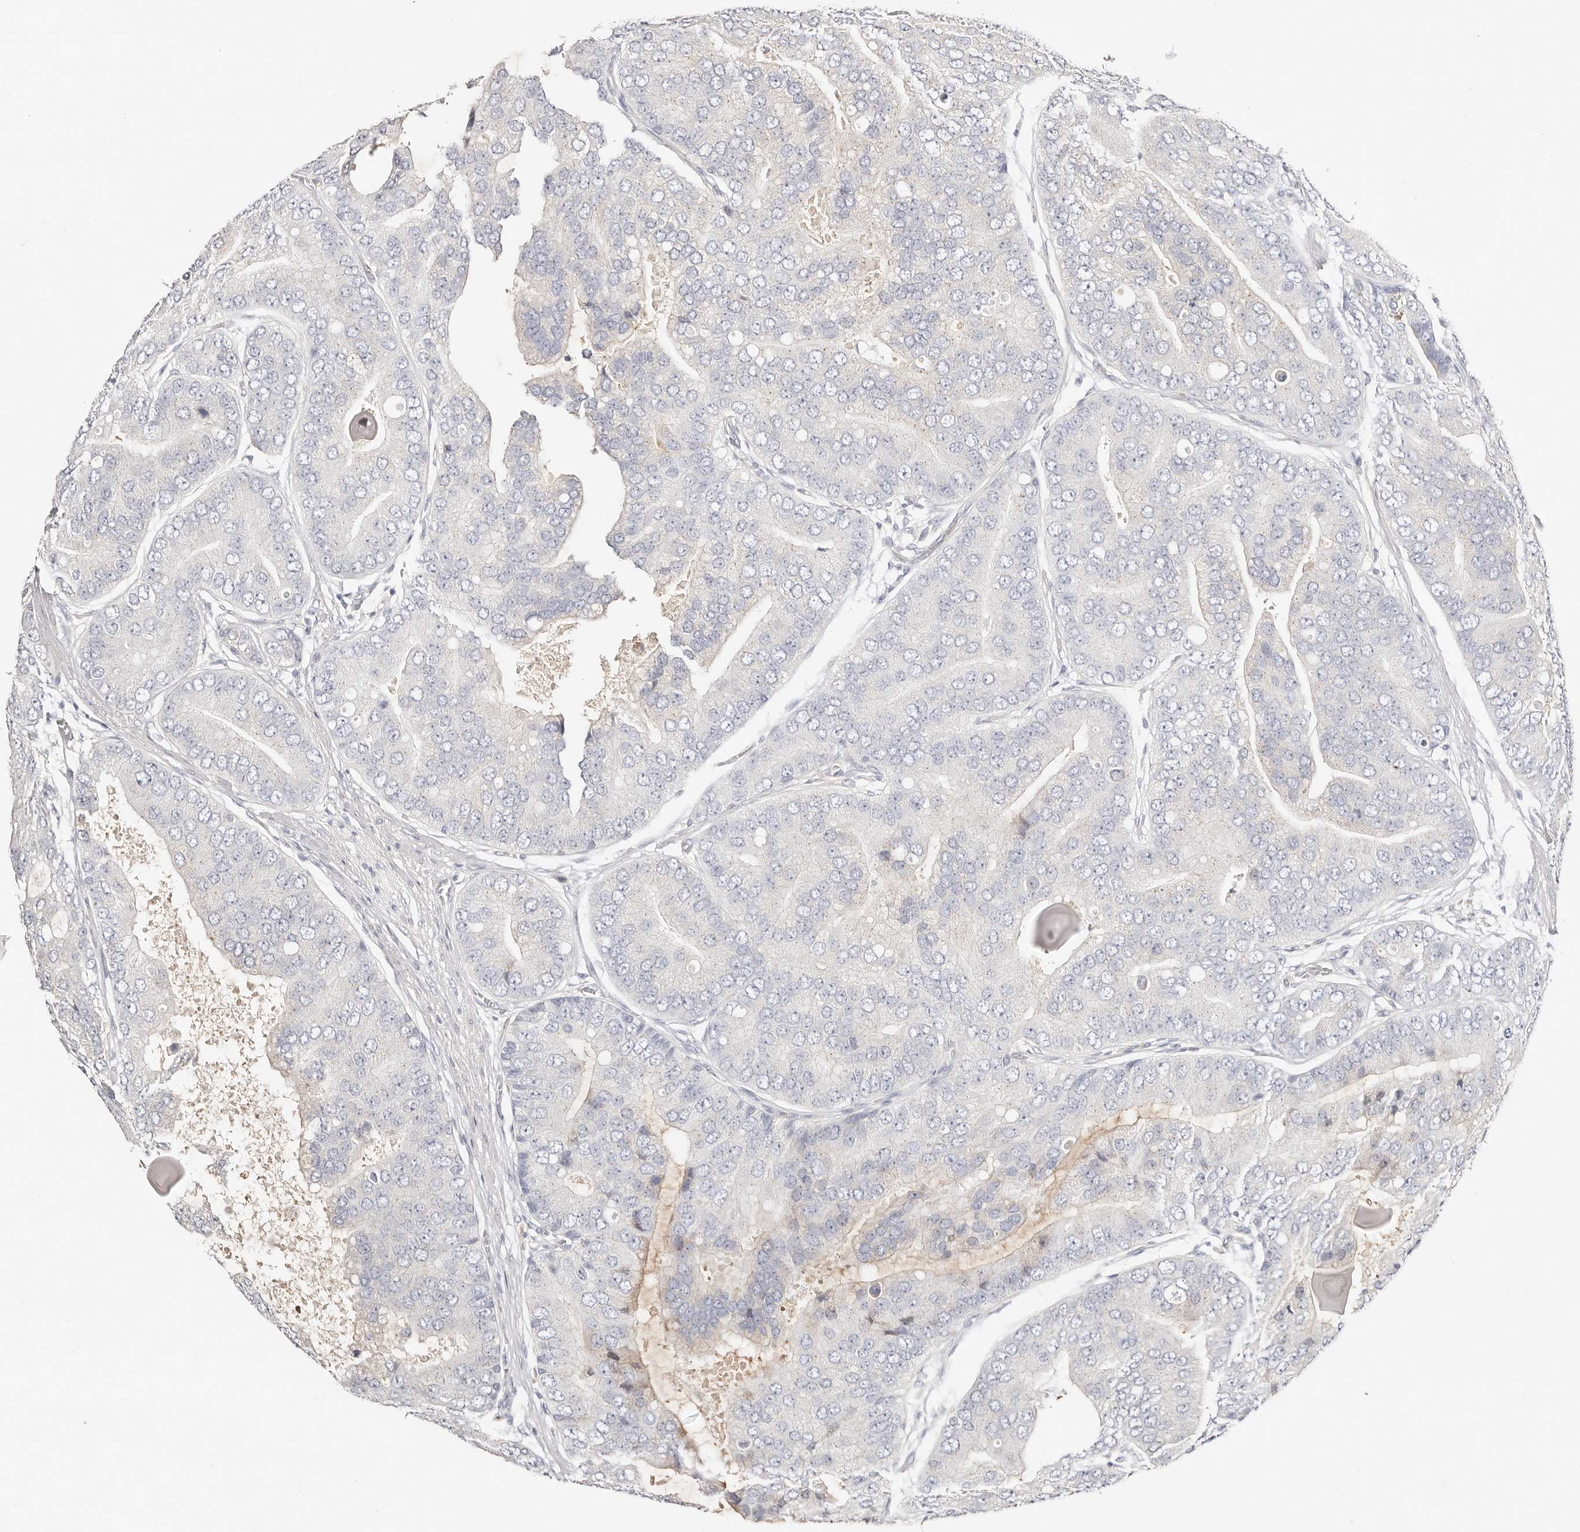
{"staining": {"intensity": "negative", "quantity": "none", "location": "none"}, "tissue": "prostate cancer", "cell_type": "Tumor cells", "image_type": "cancer", "snomed": [{"axis": "morphology", "description": "Adenocarcinoma, High grade"}, {"axis": "topography", "description": "Prostate"}], "caption": "IHC histopathology image of human prostate cancer (high-grade adenocarcinoma) stained for a protein (brown), which displays no expression in tumor cells. The staining was performed using DAB to visualize the protein expression in brown, while the nuclei were stained in blue with hematoxylin (Magnification: 20x).", "gene": "DNASE1", "patient": {"sex": "male", "age": 70}}